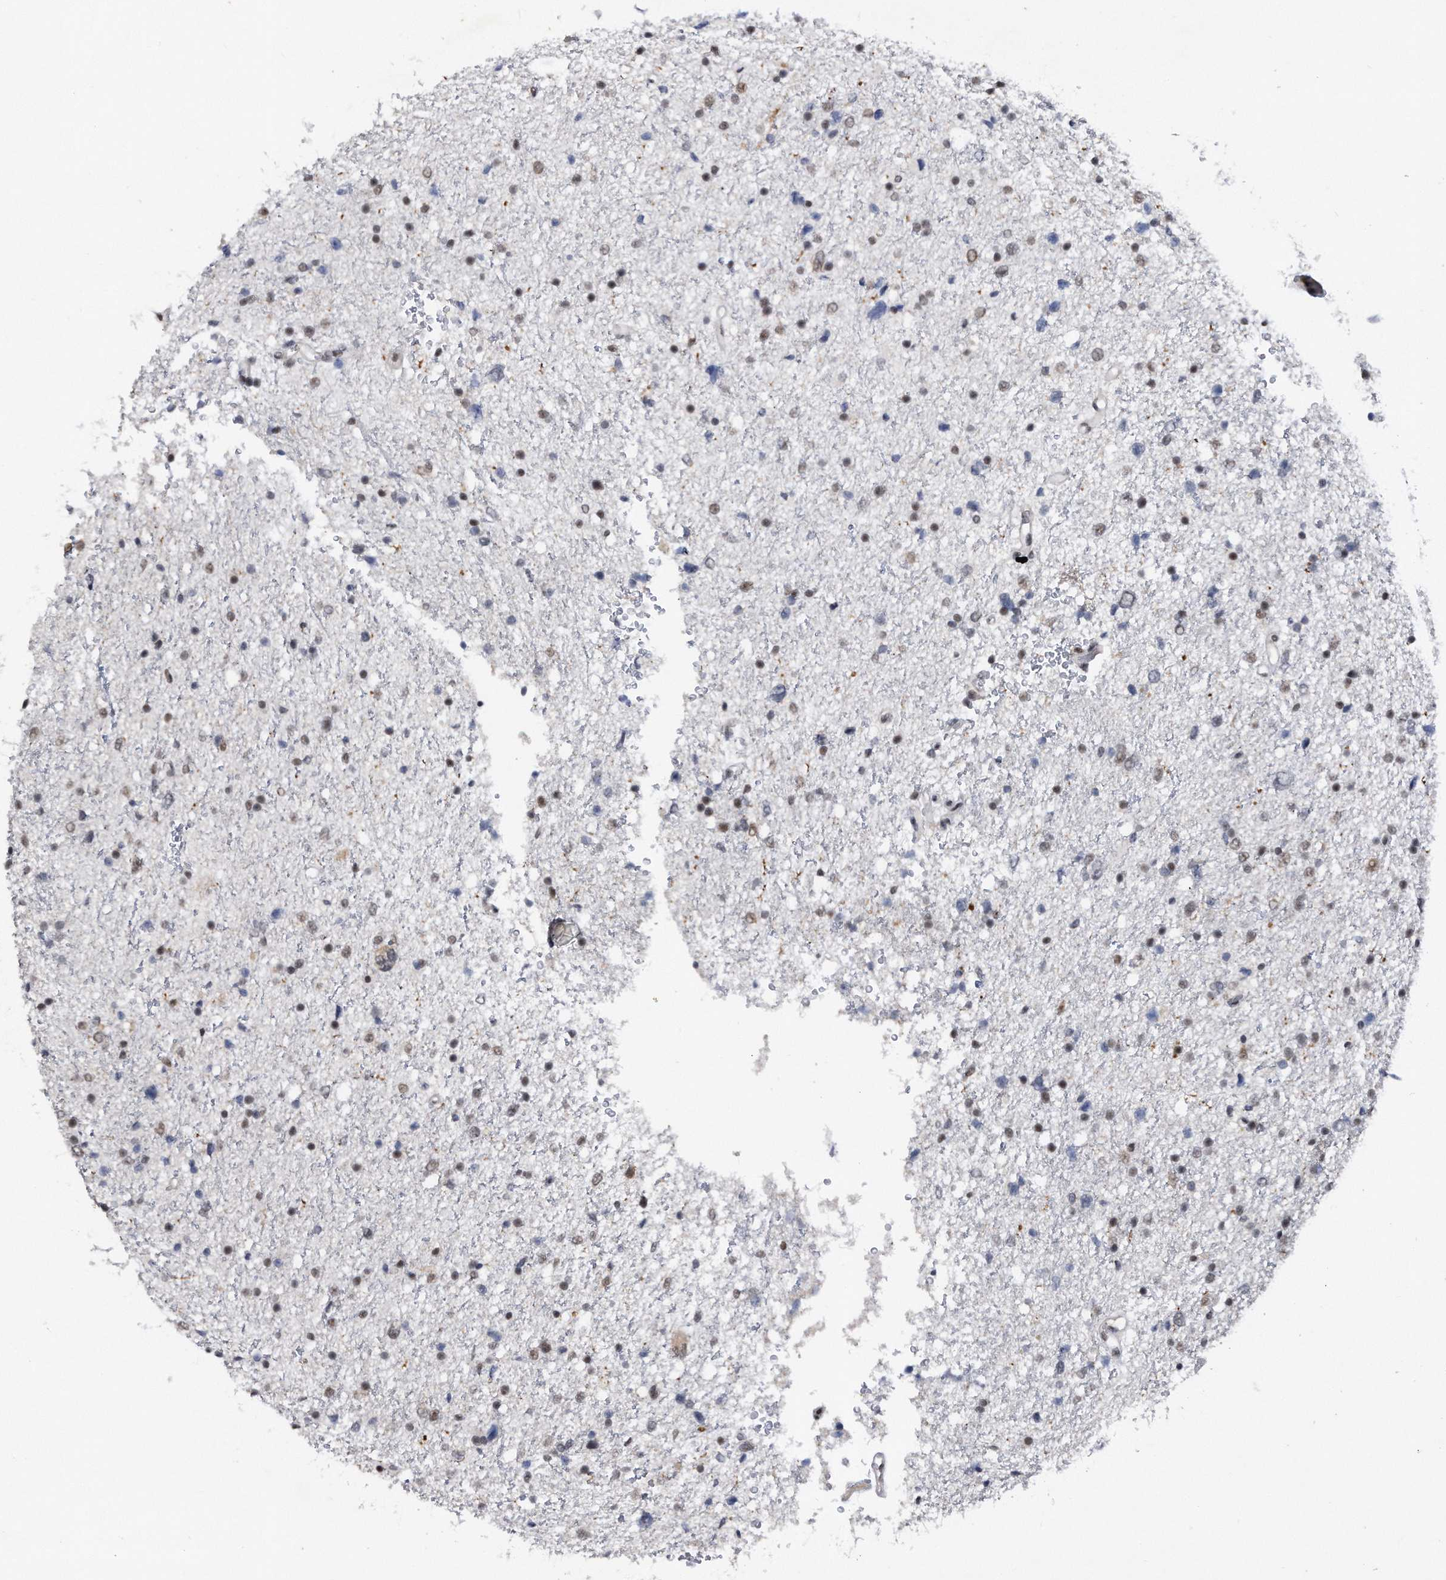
{"staining": {"intensity": "weak", "quantity": "<25%", "location": "nuclear"}, "tissue": "glioma", "cell_type": "Tumor cells", "image_type": "cancer", "snomed": [{"axis": "morphology", "description": "Glioma, malignant, Low grade"}, {"axis": "topography", "description": "Brain"}], "caption": "DAB immunohistochemical staining of malignant low-grade glioma shows no significant staining in tumor cells.", "gene": "VIRMA", "patient": {"sex": "female", "age": 37}}